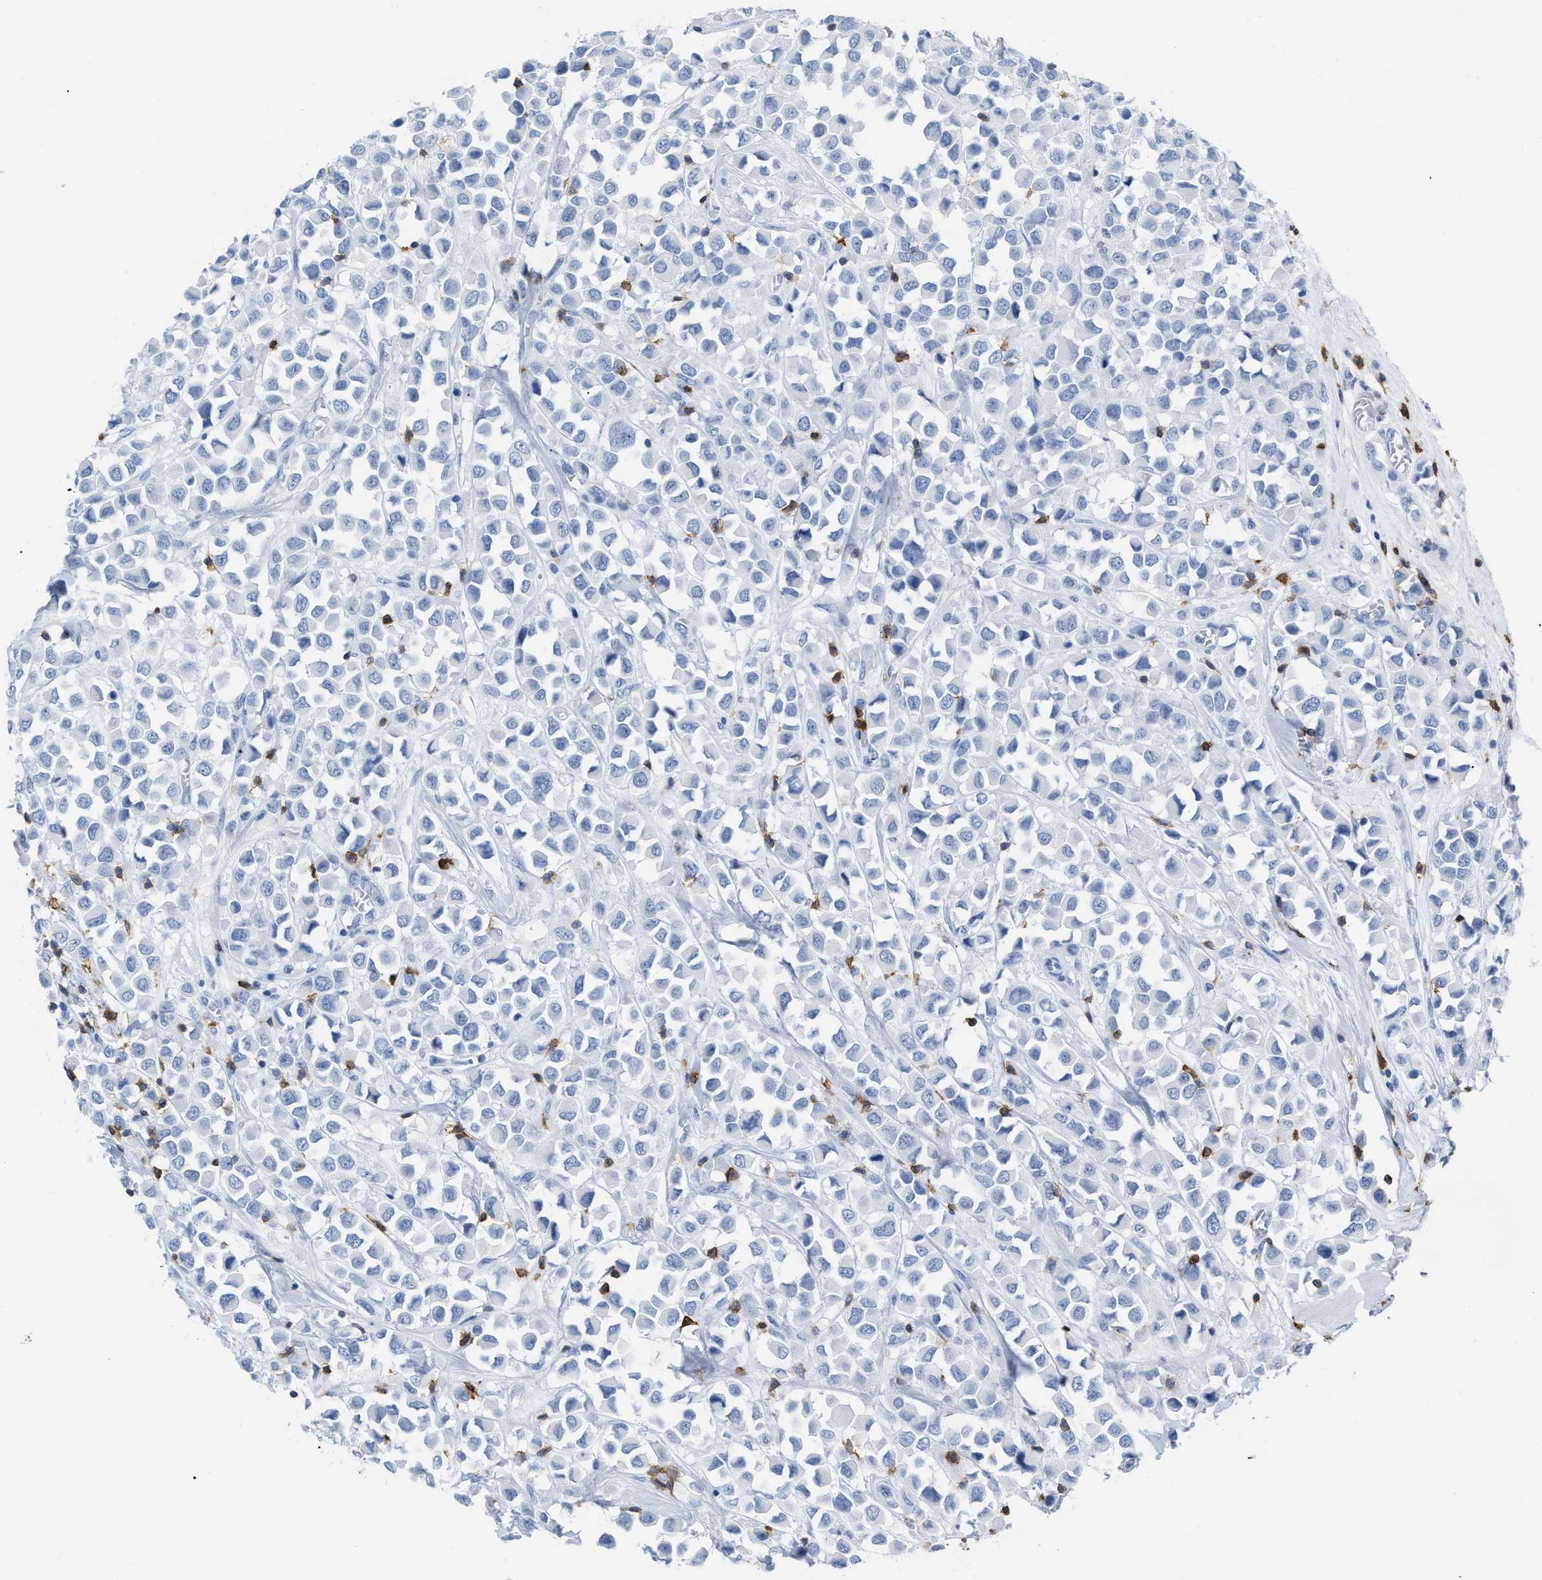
{"staining": {"intensity": "negative", "quantity": "none", "location": "none"}, "tissue": "breast cancer", "cell_type": "Tumor cells", "image_type": "cancer", "snomed": [{"axis": "morphology", "description": "Duct carcinoma"}, {"axis": "topography", "description": "Breast"}], "caption": "A micrograph of infiltrating ductal carcinoma (breast) stained for a protein reveals no brown staining in tumor cells.", "gene": "CD5", "patient": {"sex": "female", "age": 61}}